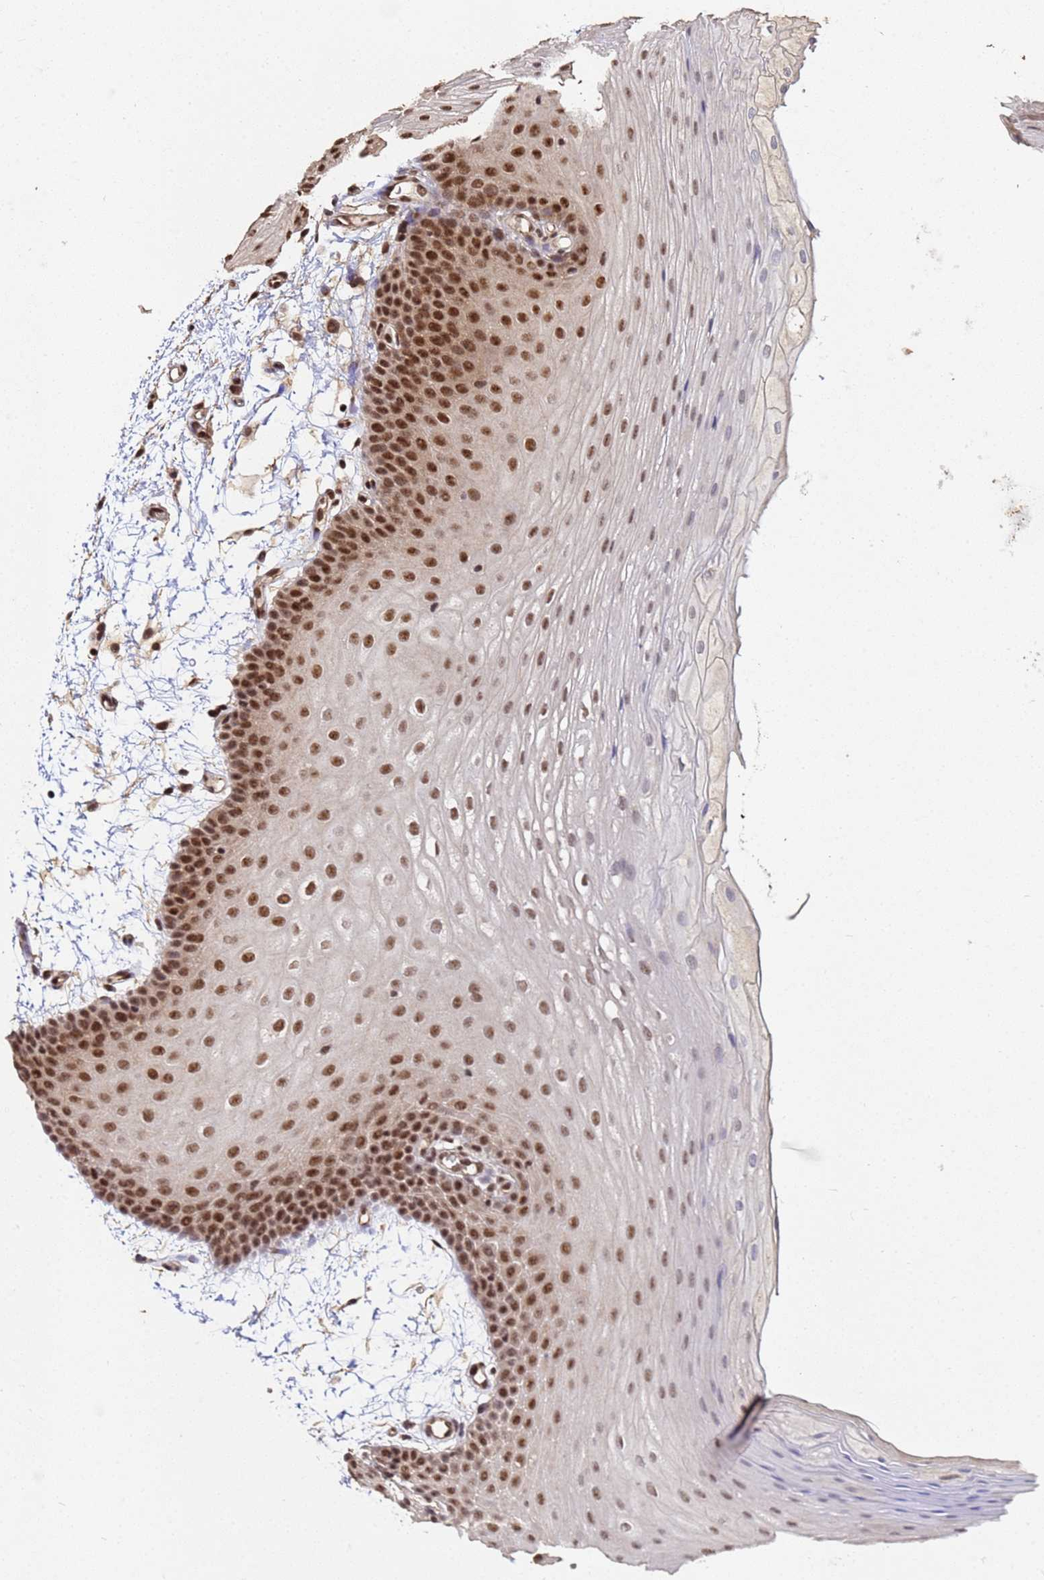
{"staining": {"intensity": "strong", "quantity": ">75%", "location": "nuclear"}, "tissue": "oral mucosa", "cell_type": "Squamous epithelial cells", "image_type": "normal", "snomed": [{"axis": "morphology", "description": "Normal tissue, NOS"}, {"axis": "topography", "description": "Oral tissue"}], "caption": "Immunohistochemistry image of unremarkable oral mucosa: human oral mucosa stained using IHC displays high levels of strong protein expression localized specifically in the nuclear of squamous epithelial cells, appearing as a nuclear brown color.", "gene": "SYF2", "patient": {"sex": "male", "age": 68}}